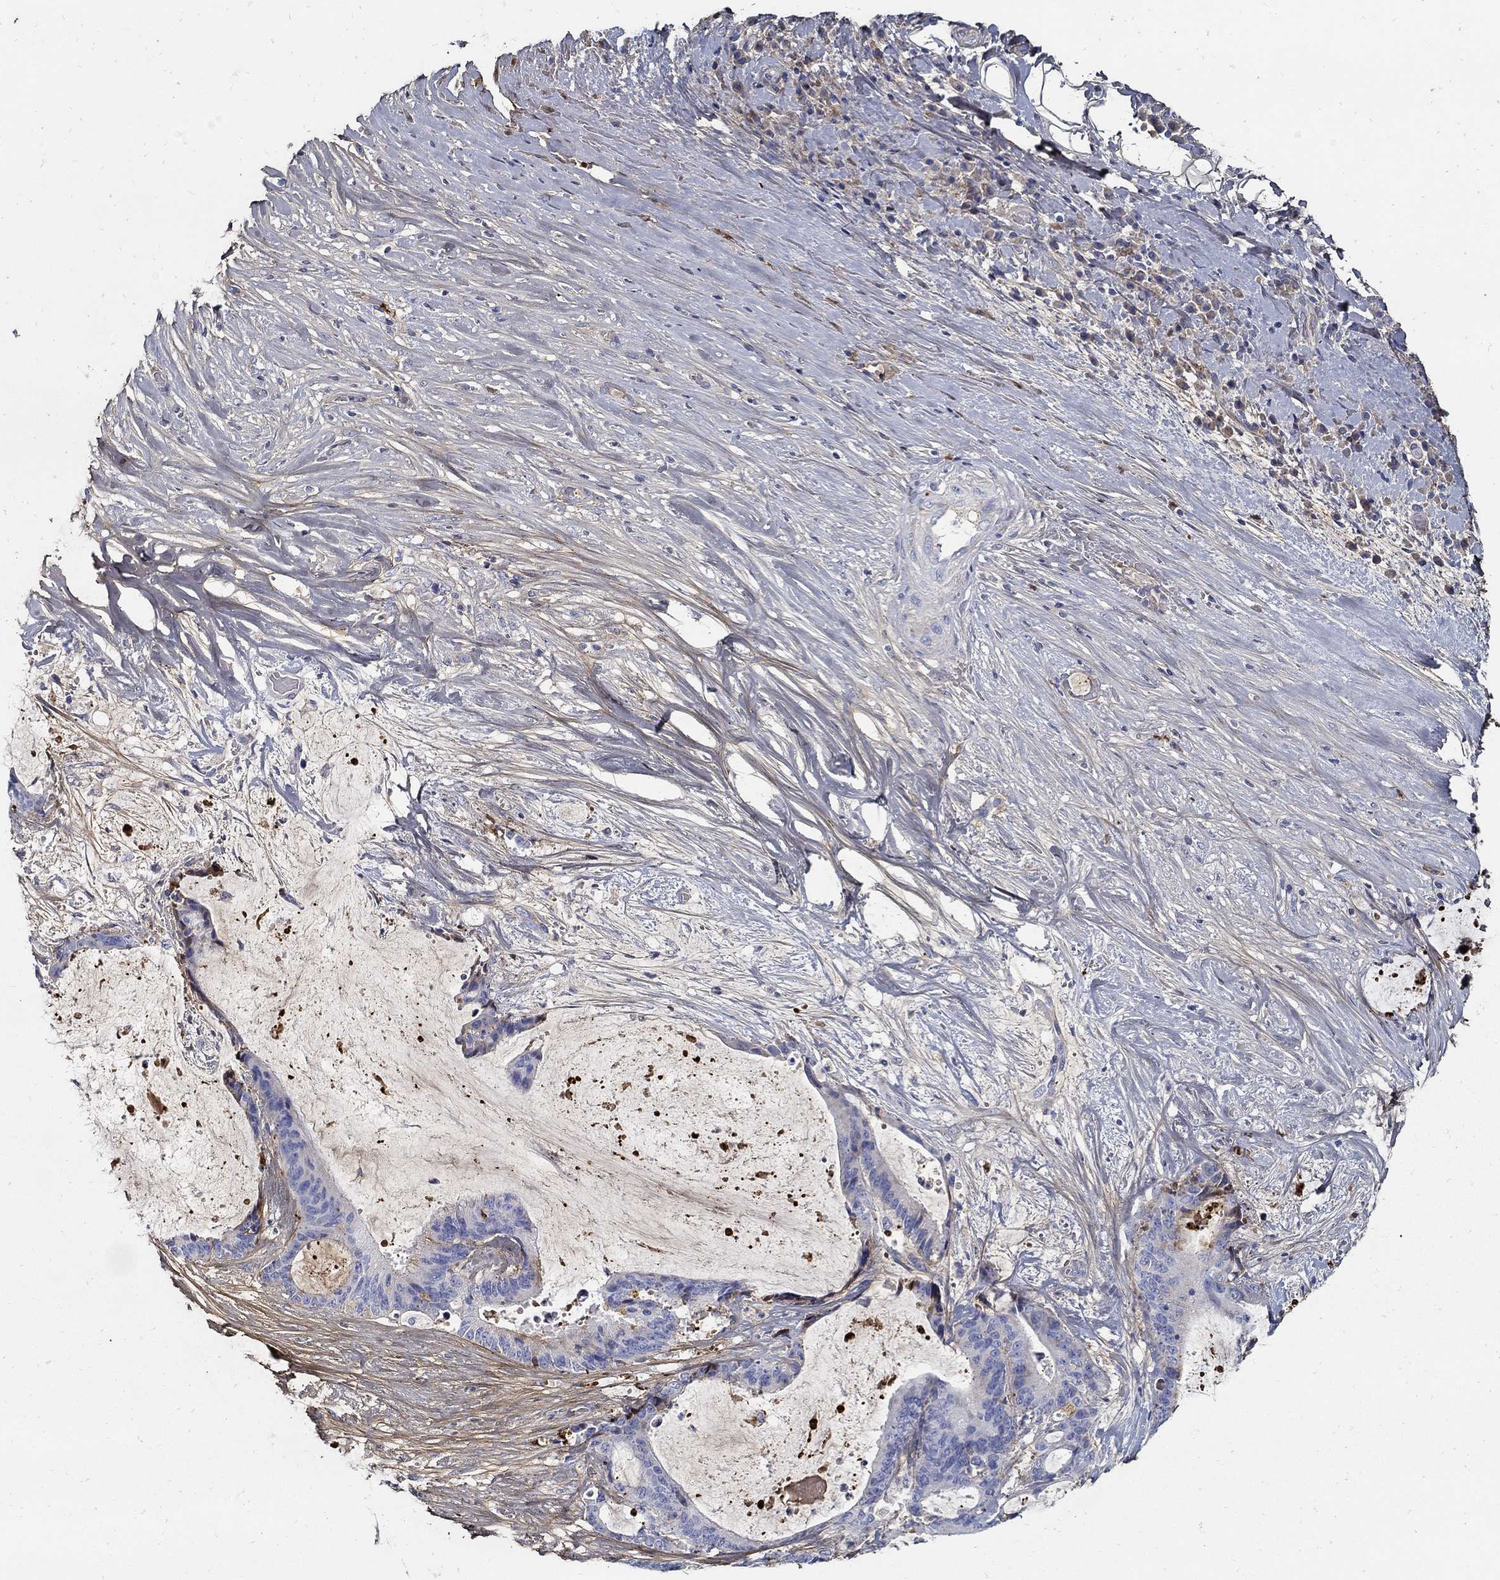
{"staining": {"intensity": "negative", "quantity": "none", "location": "none"}, "tissue": "liver cancer", "cell_type": "Tumor cells", "image_type": "cancer", "snomed": [{"axis": "morphology", "description": "Cholangiocarcinoma"}, {"axis": "topography", "description": "Liver"}], "caption": "High power microscopy histopathology image of an immunohistochemistry histopathology image of liver cholangiocarcinoma, revealing no significant expression in tumor cells.", "gene": "TGFBI", "patient": {"sex": "female", "age": 73}}